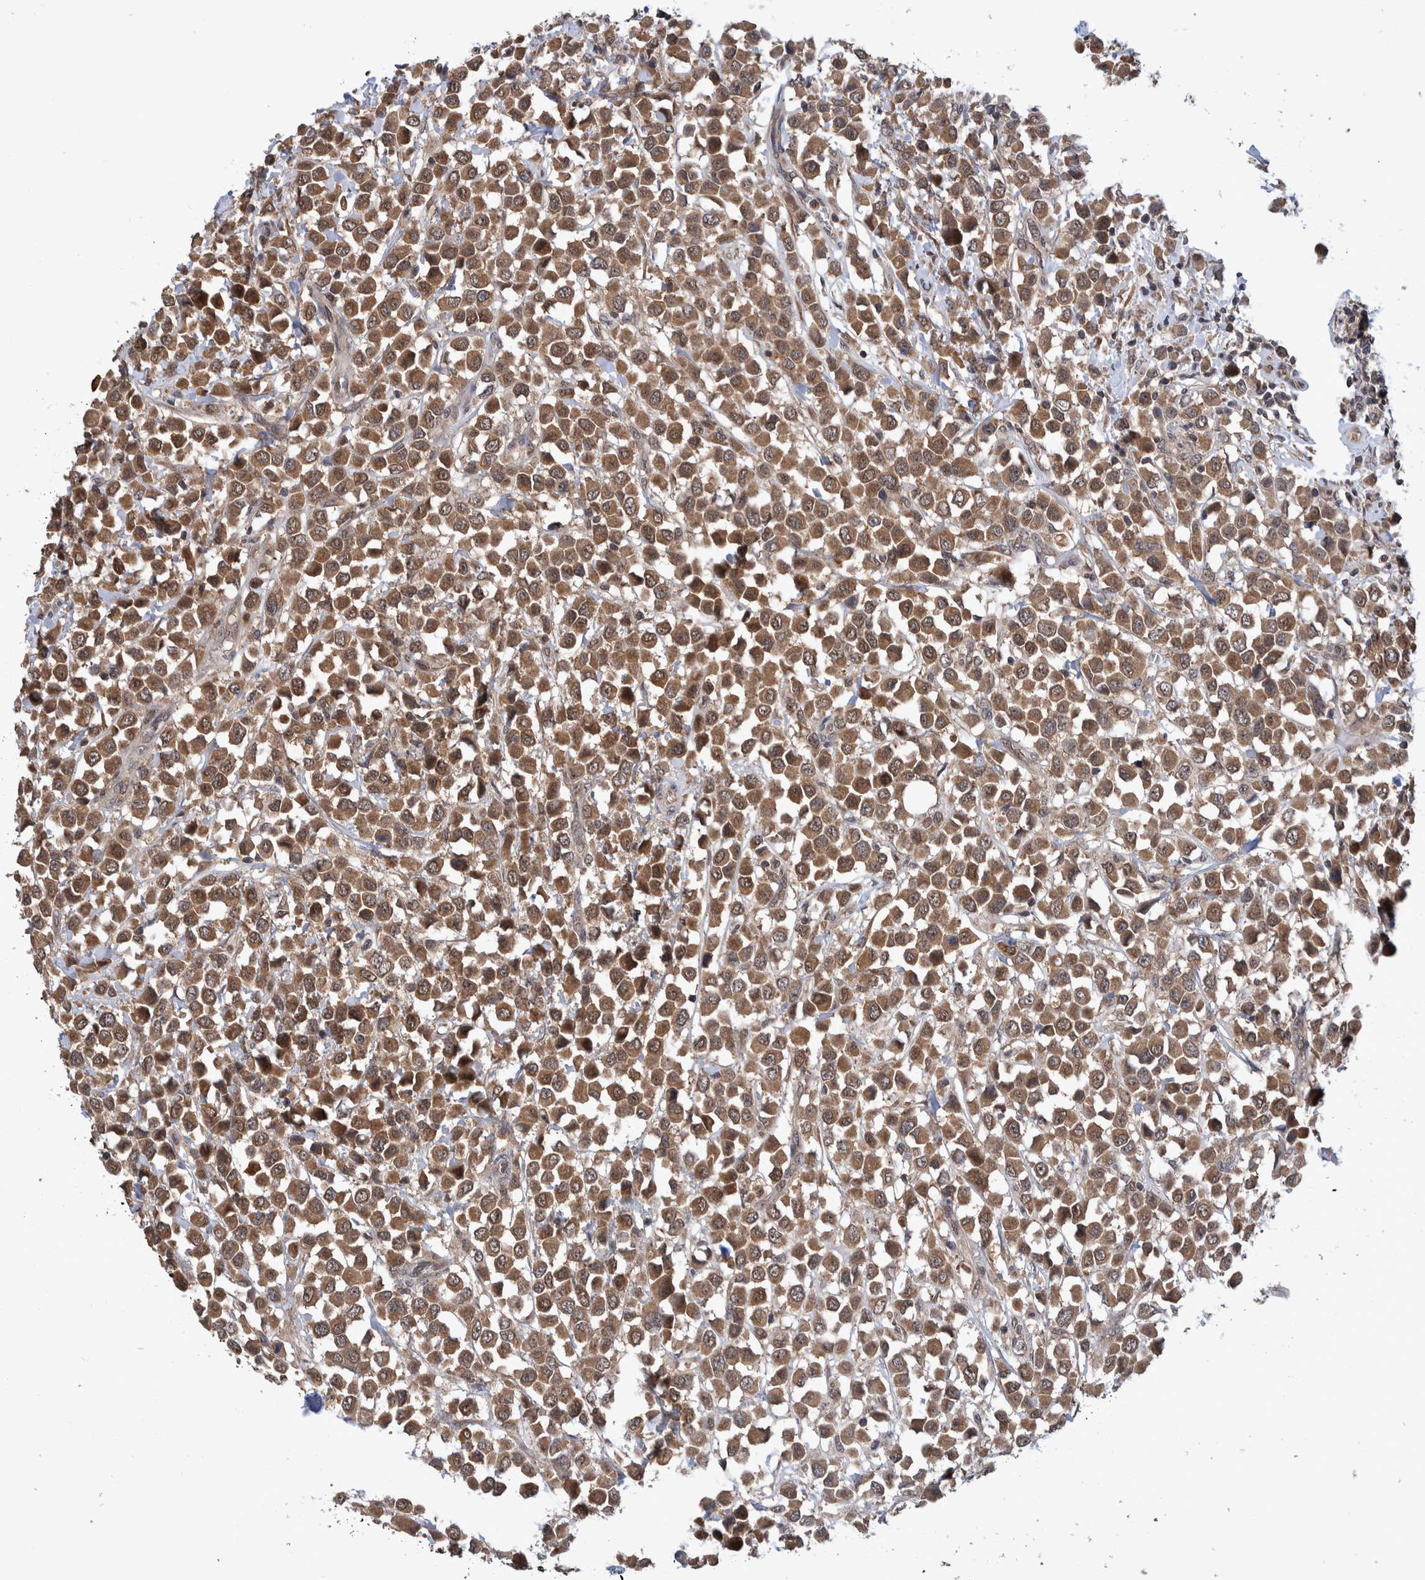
{"staining": {"intensity": "moderate", "quantity": ">75%", "location": "cytoplasmic/membranous"}, "tissue": "breast cancer", "cell_type": "Tumor cells", "image_type": "cancer", "snomed": [{"axis": "morphology", "description": "Duct carcinoma"}, {"axis": "topography", "description": "Breast"}], "caption": "Tumor cells show medium levels of moderate cytoplasmic/membranous expression in about >75% of cells in human intraductal carcinoma (breast).", "gene": "PLPBP", "patient": {"sex": "female", "age": 61}}